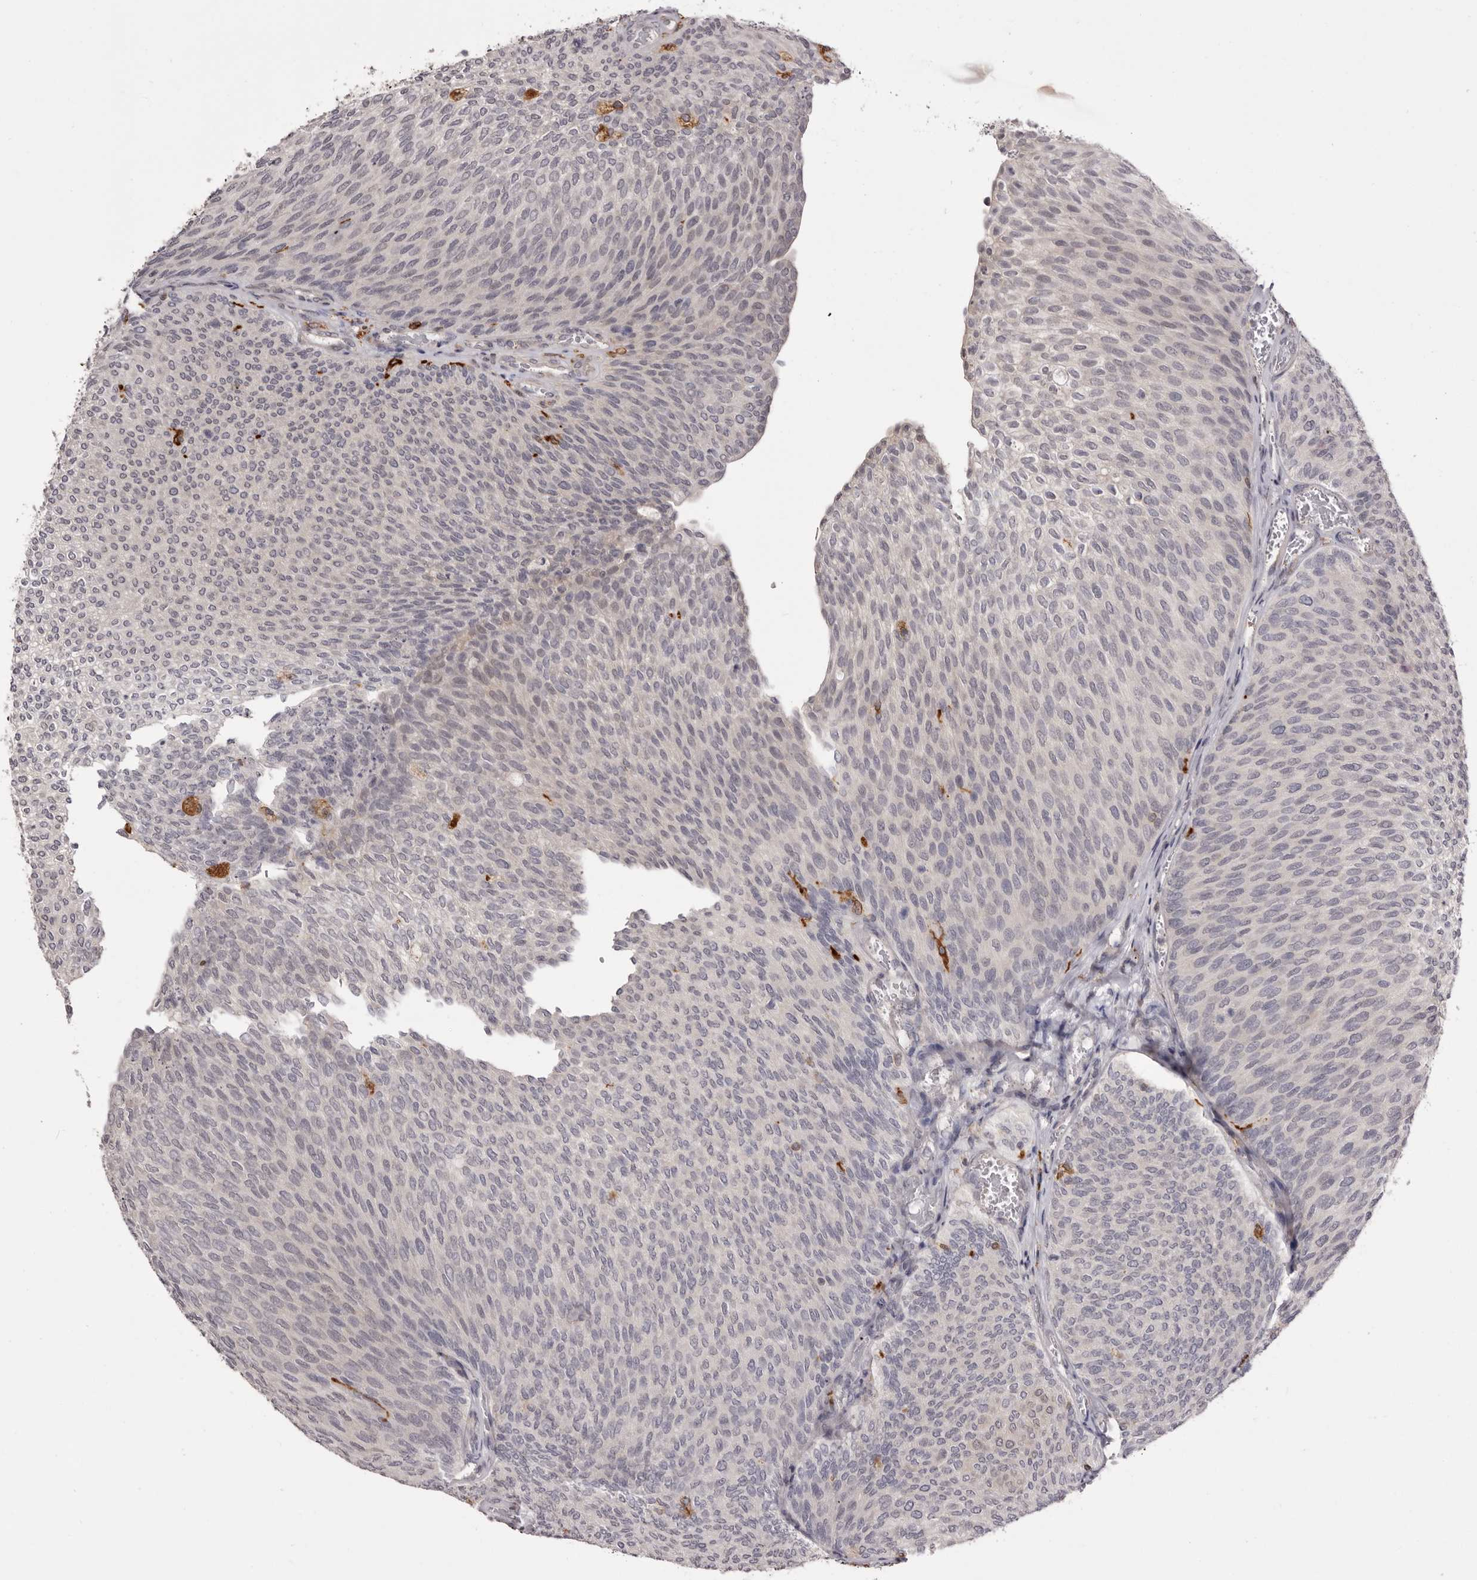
{"staining": {"intensity": "negative", "quantity": "none", "location": "none"}, "tissue": "urothelial cancer", "cell_type": "Tumor cells", "image_type": "cancer", "snomed": [{"axis": "morphology", "description": "Urothelial carcinoma, Low grade"}, {"axis": "topography", "description": "Urinary bladder"}], "caption": "Protein analysis of low-grade urothelial carcinoma reveals no significant positivity in tumor cells.", "gene": "TNNI1", "patient": {"sex": "female", "age": 79}}